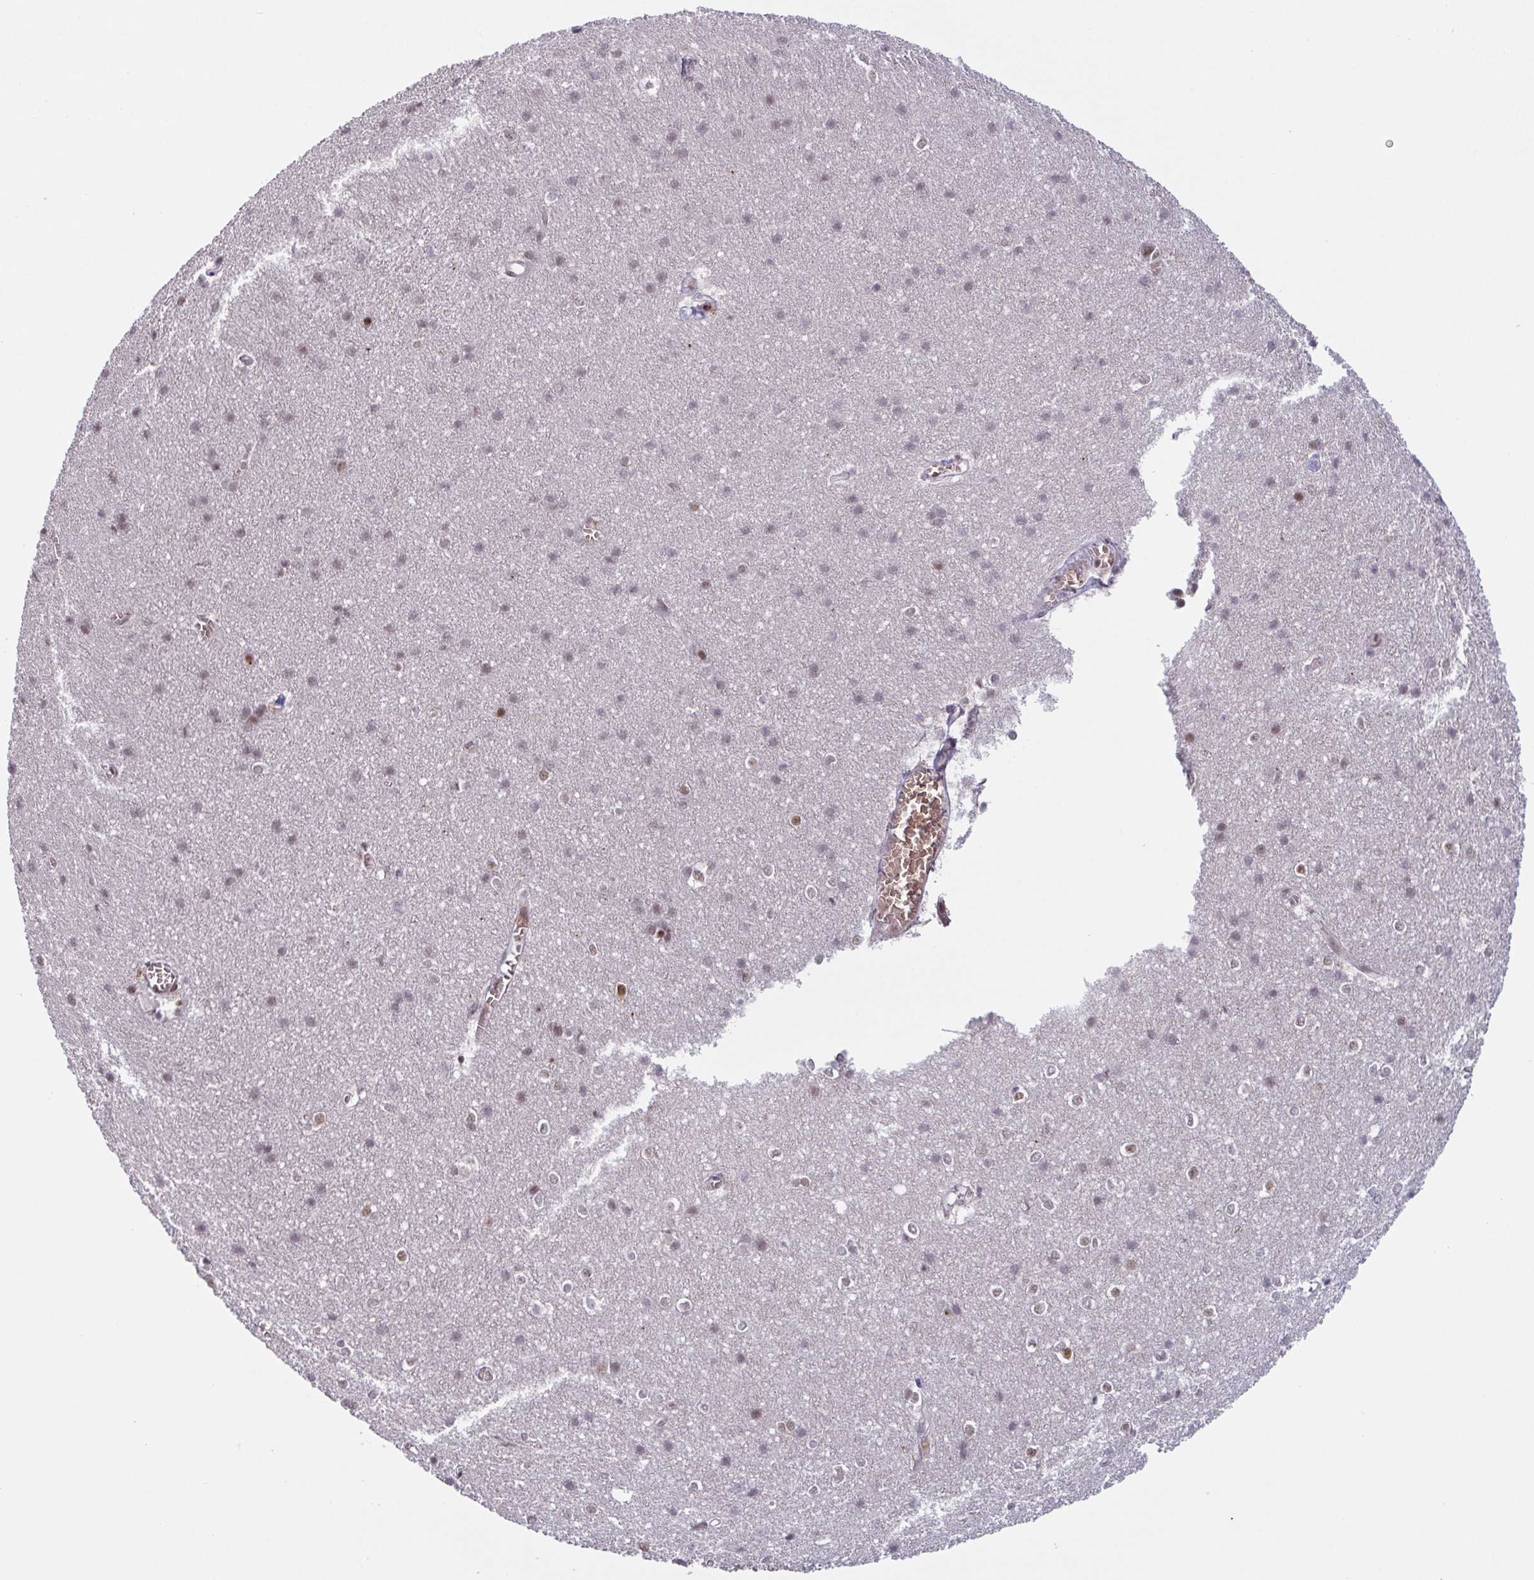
{"staining": {"intensity": "weak", "quantity": ">75%", "location": "cytoplasmic/membranous,nuclear"}, "tissue": "cerebral cortex", "cell_type": "Endothelial cells", "image_type": "normal", "snomed": [{"axis": "morphology", "description": "Normal tissue, NOS"}, {"axis": "topography", "description": "Cerebral cortex"}], "caption": "IHC of unremarkable cerebral cortex displays low levels of weak cytoplasmic/membranous,nuclear positivity in approximately >75% of endothelial cells.", "gene": "NLRP13", "patient": {"sex": "male", "age": 37}}